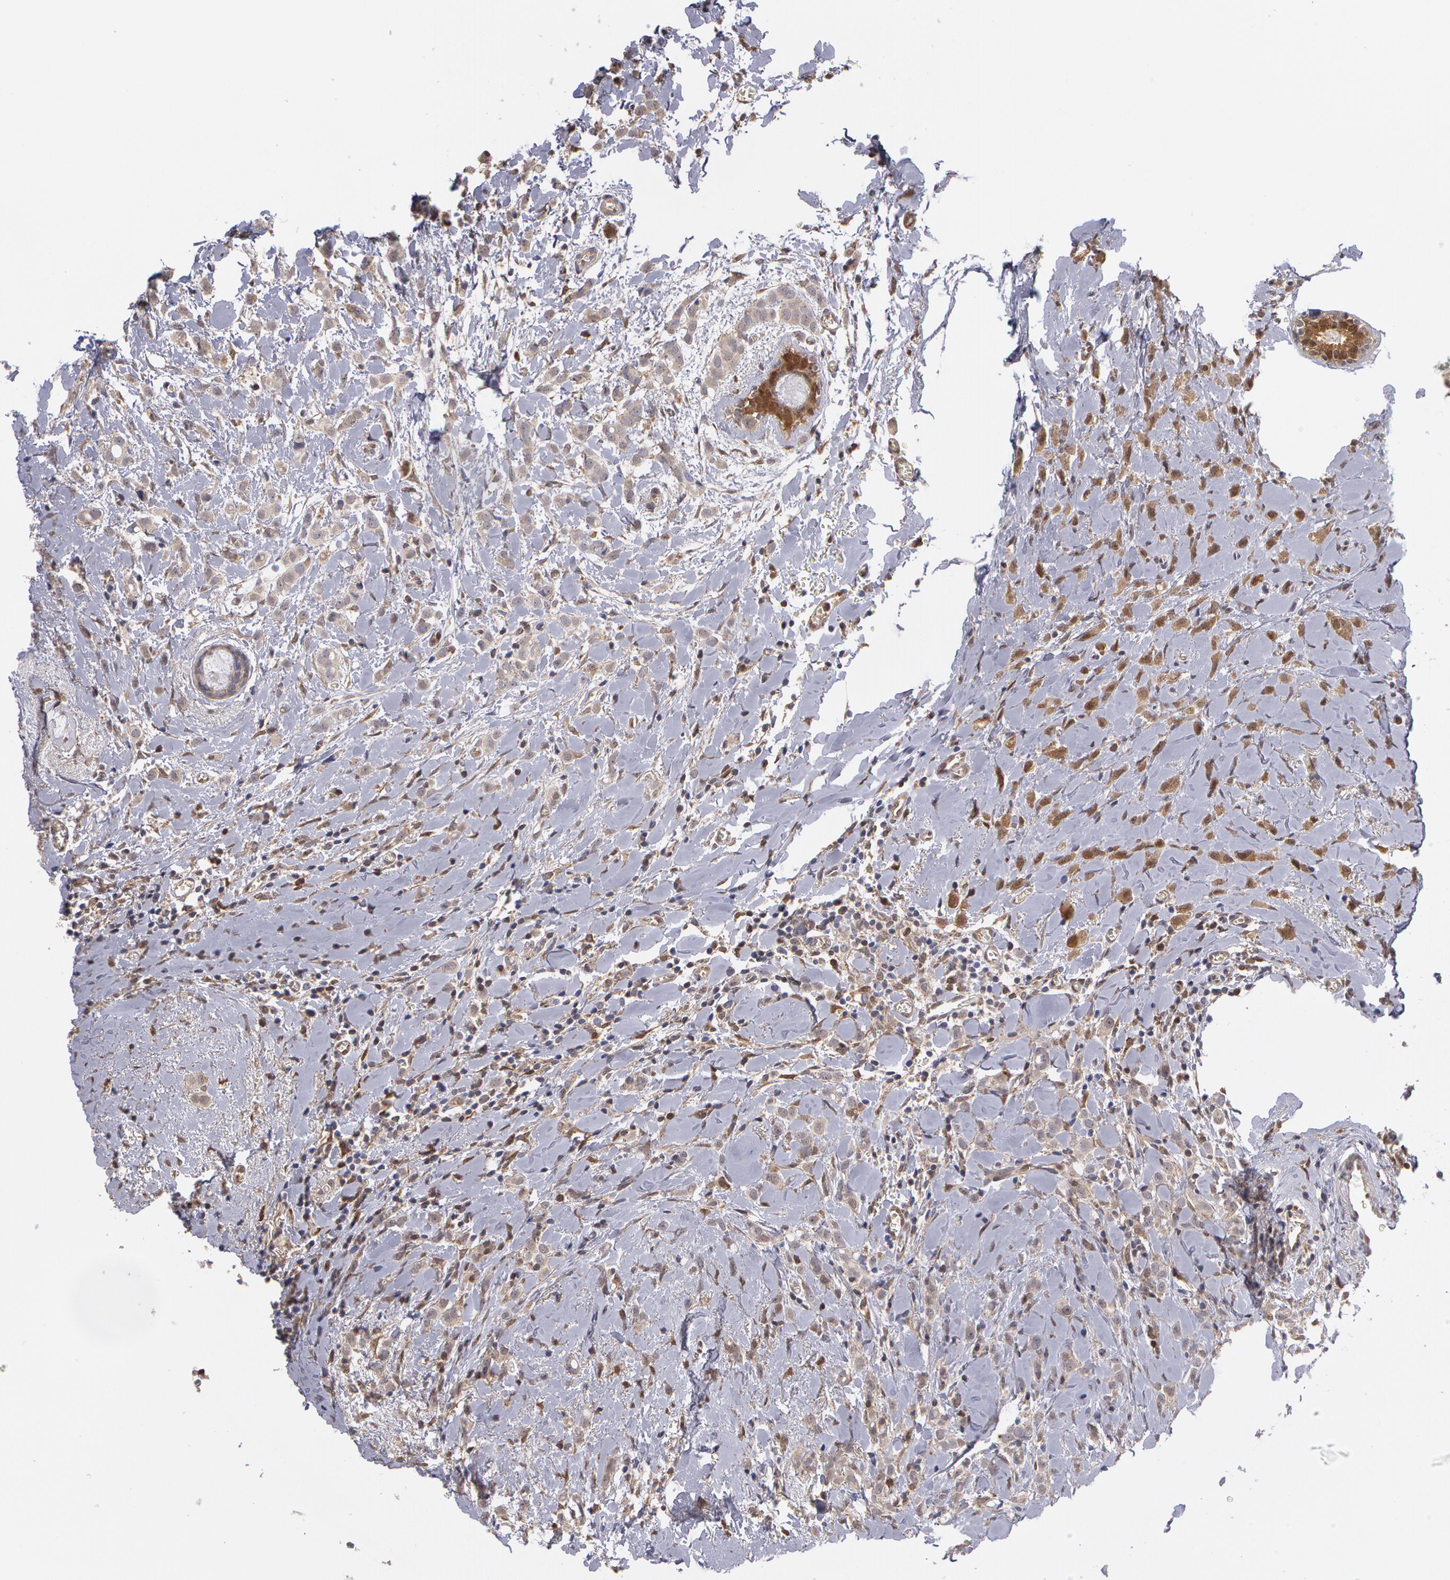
{"staining": {"intensity": "weak", "quantity": ">75%", "location": "cytoplasmic/membranous"}, "tissue": "breast cancer", "cell_type": "Tumor cells", "image_type": "cancer", "snomed": [{"axis": "morphology", "description": "Lobular carcinoma"}, {"axis": "topography", "description": "Breast"}], "caption": "Tumor cells show weak cytoplasmic/membranous expression in about >75% of cells in breast lobular carcinoma.", "gene": "MPST", "patient": {"sex": "female", "age": 57}}